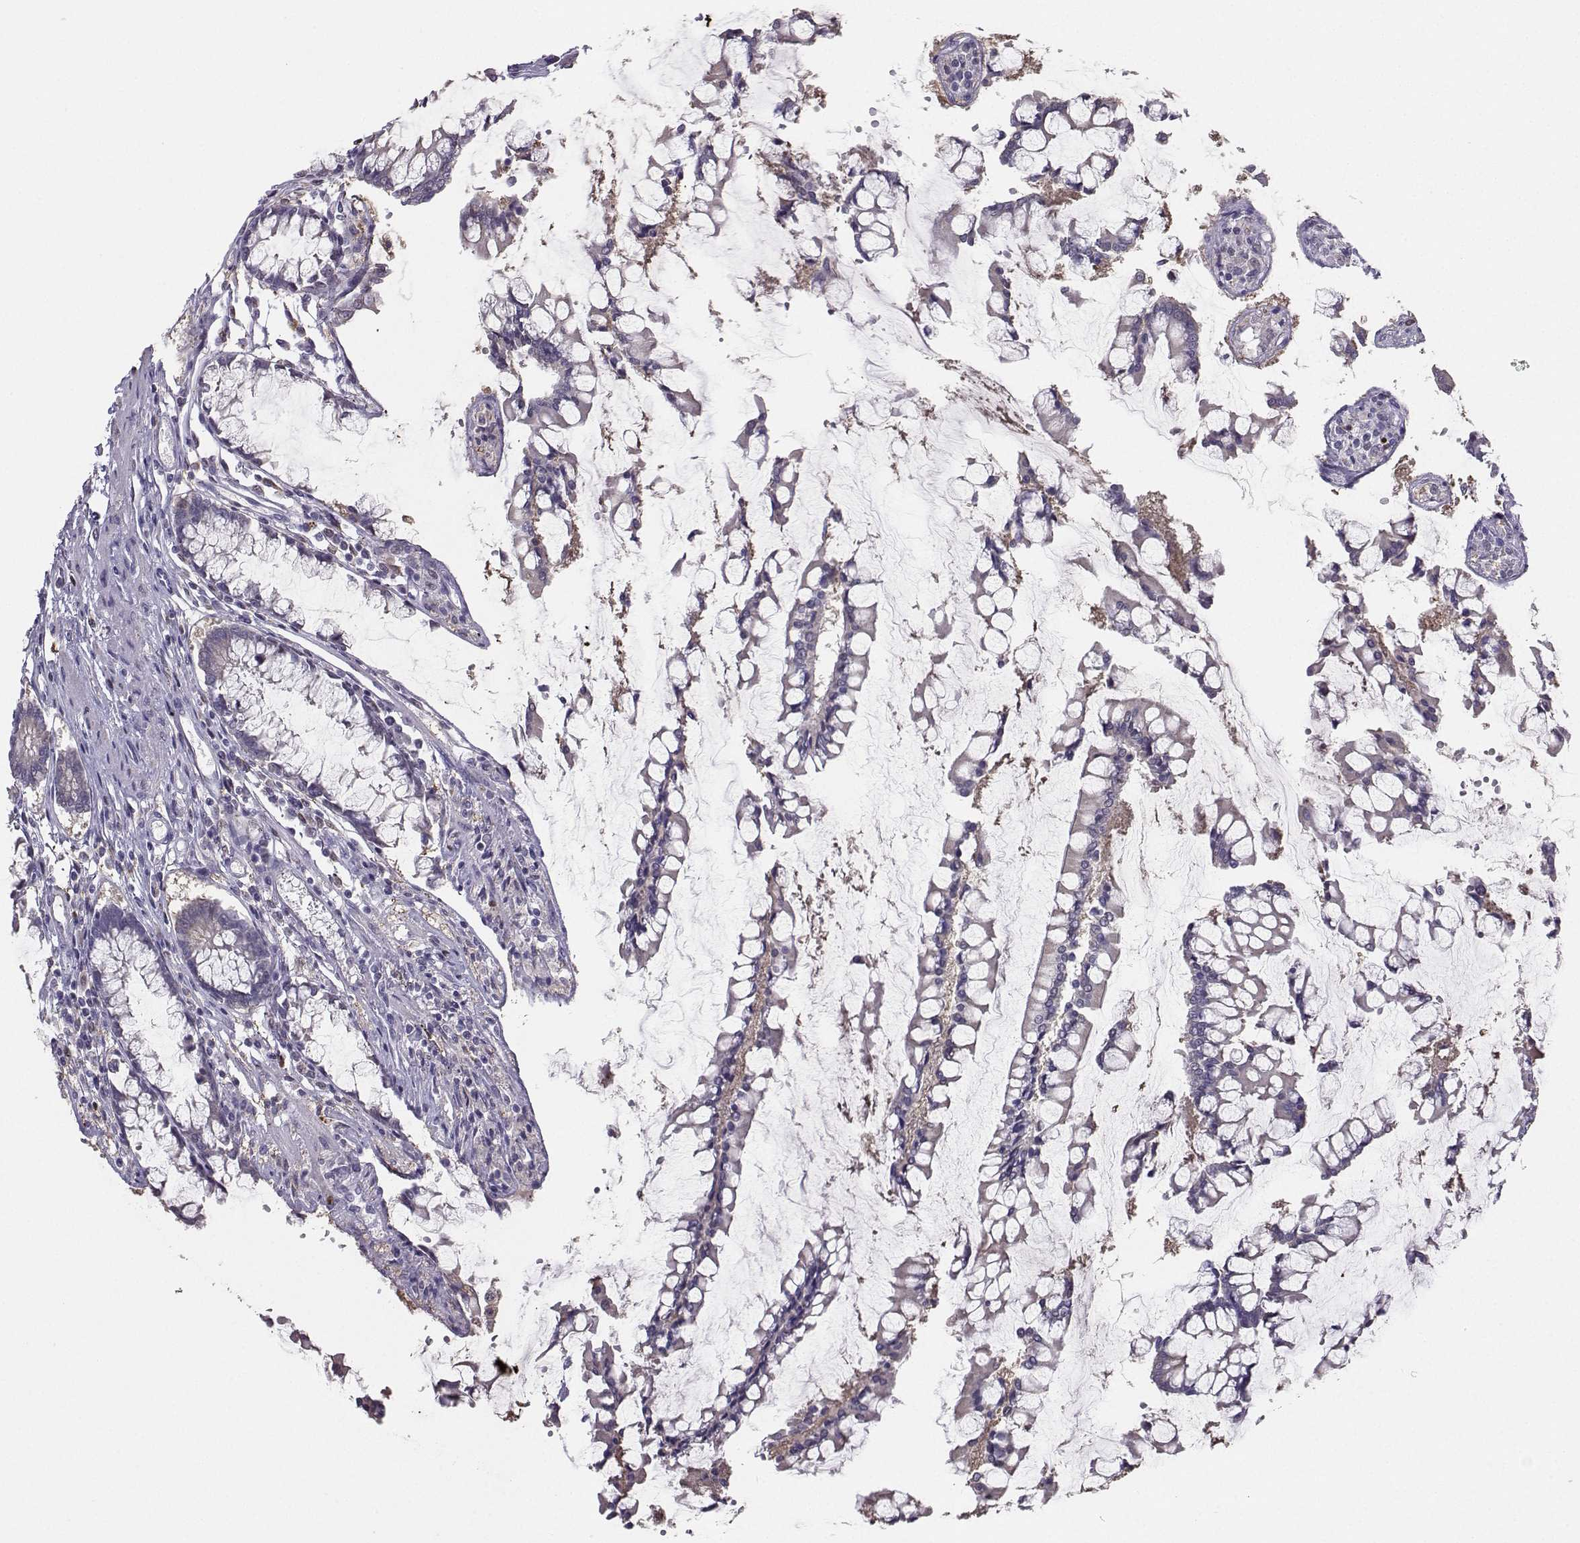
{"staining": {"intensity": "negative", "quantity": "none", "location": "none"}, "tissue": "carcinoid", "cell_type": "Tumor cells", "image_type": "cancer", "snomed": [{"axis": "morphology", "description": "Carcinoid, malignant, NOS"}, {"axis": "topography", "description": "Small intestine"}], "caption": "DAB immunohistochemical staining of human malignant carcinoid shows no significant expression in tumor cells.", "gene": "DCLK3", "patient": {"sex": "female", "age": 65}}